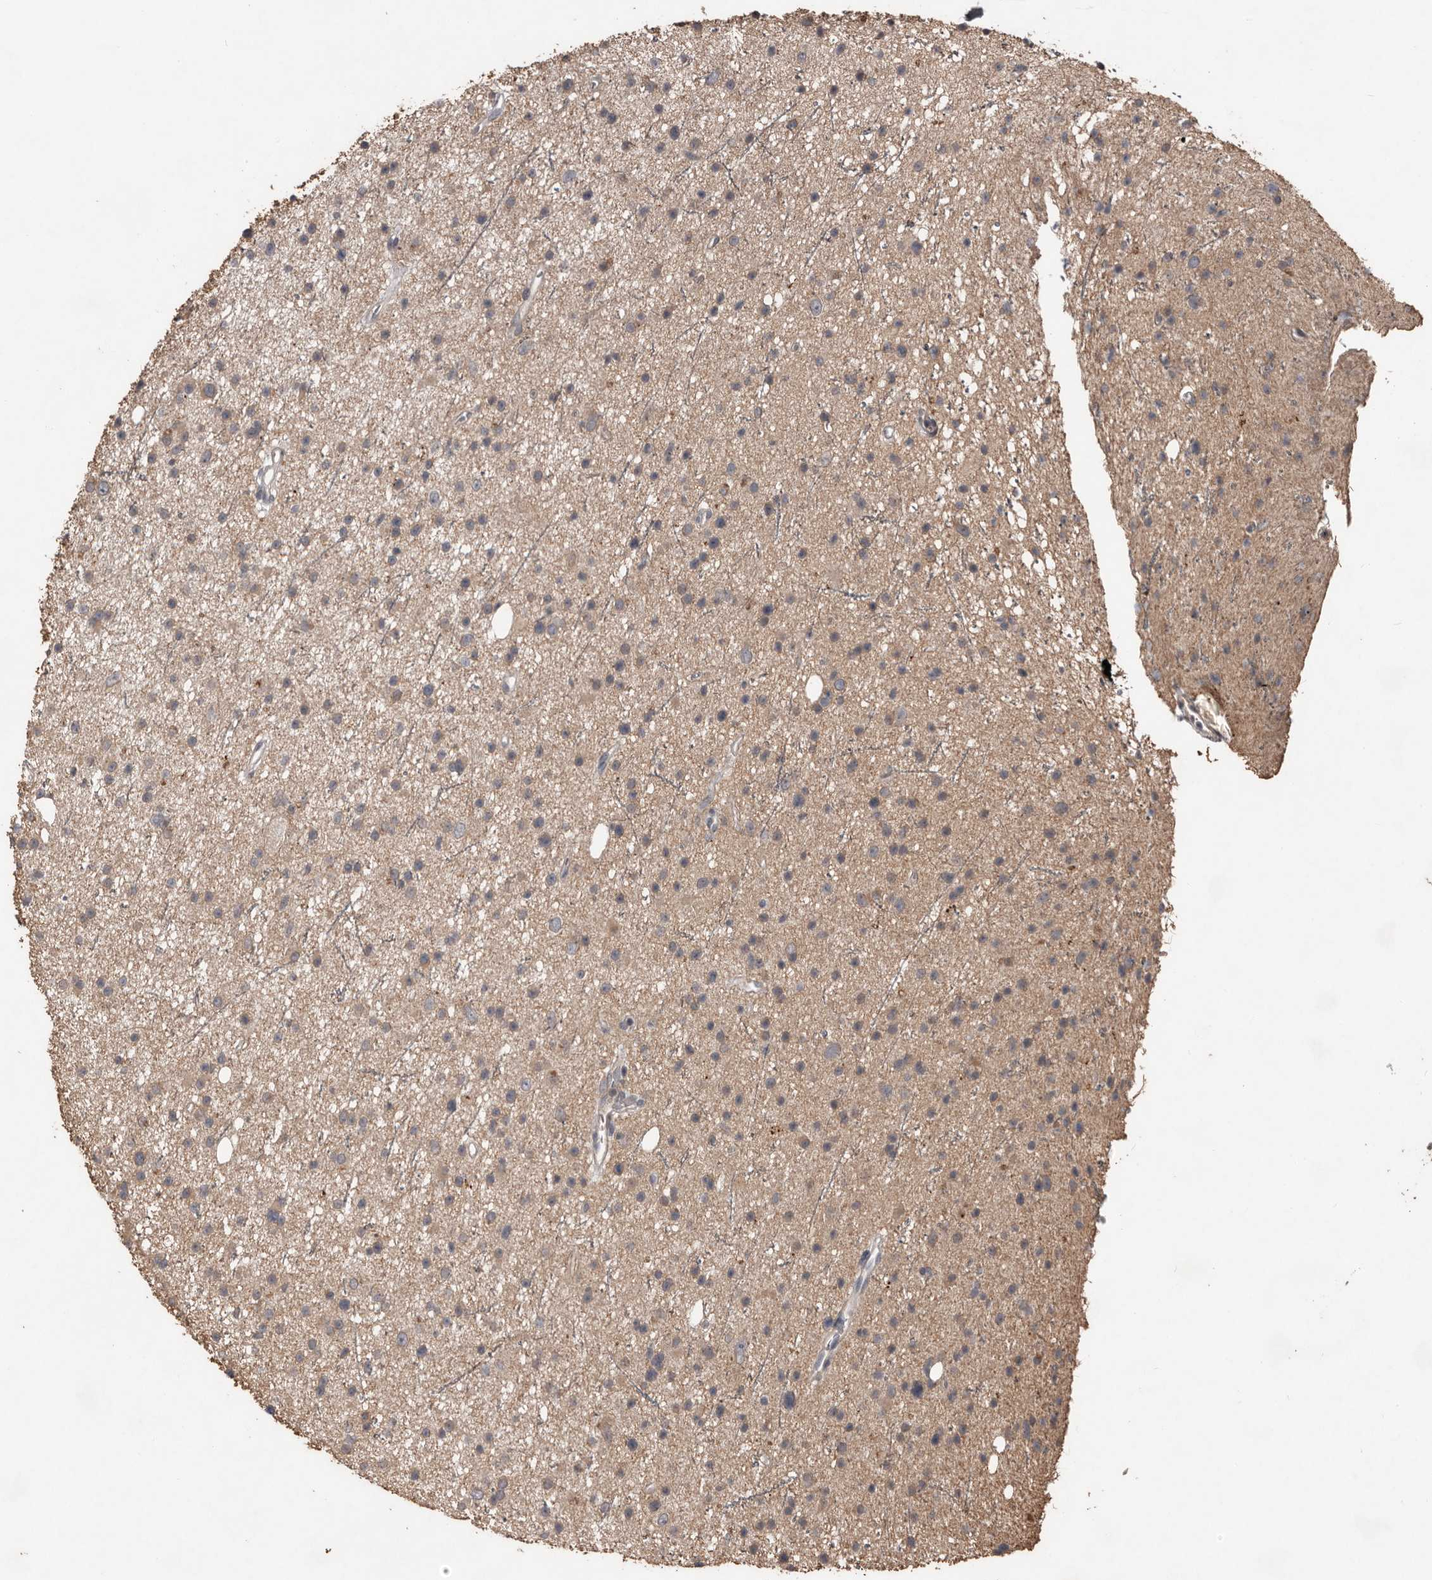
{"staining": {"intensity": "weak", "quantity": "<25%", "location": "cytoplasmic/membranous"}, "tissue": "glioma", "cell_type": "Tumor cells", "image_type": "cancer", "snomed": [{"axis": "morphology", "description": "Glioma, malignant, Low grade"}, {"axis": "topography", "description": "Cerebral cortex"}], "caption": "The photomicrograph displays no staining of tumor cells in malignant glioma (low-grade).", "gene": "BAMBI", "patient": {"sex": "female", "age": 39}}